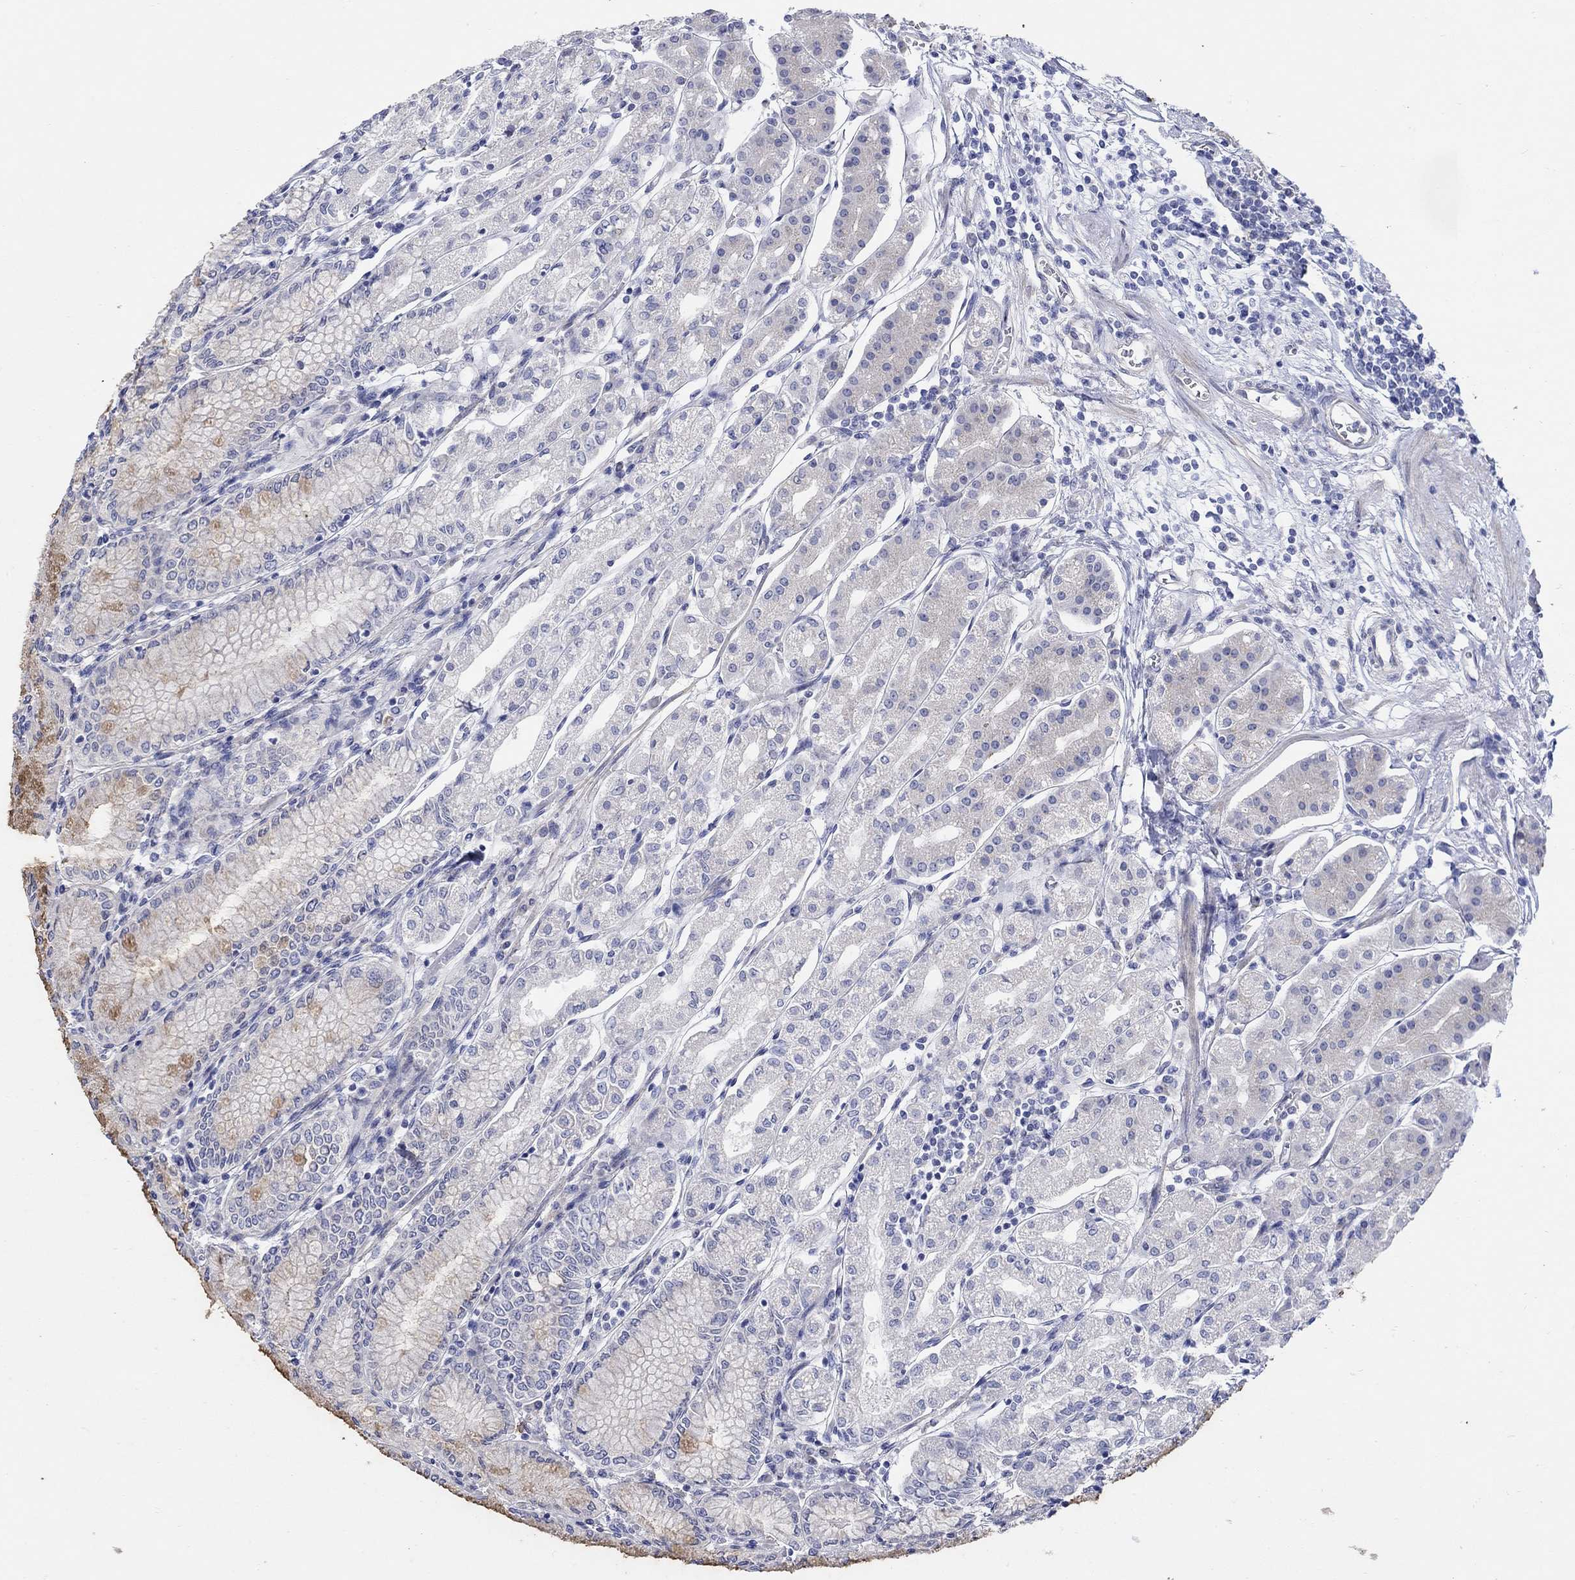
{"staining": {"intensity": "weak", "quantity": "<25%", "location": "cytoplasmic/membranous"}, "tissue": "stomach", "cell_type": "Glandular cells", "image_type": "normal", "snomed": [{"axis": "morphology", "description": "Normal tissue, NOS"}, {"axis": "topography", "description": "Skeletal muscle"}, {"axis": "topography", "description": "Stomach"}], "caption": "This is an immunohistochemistry (IHC) image of unremarkable human stomach. There is no expression in glandular cells.", "gene": "KRT222", "patient": {"sex": "female", "age": 57}}